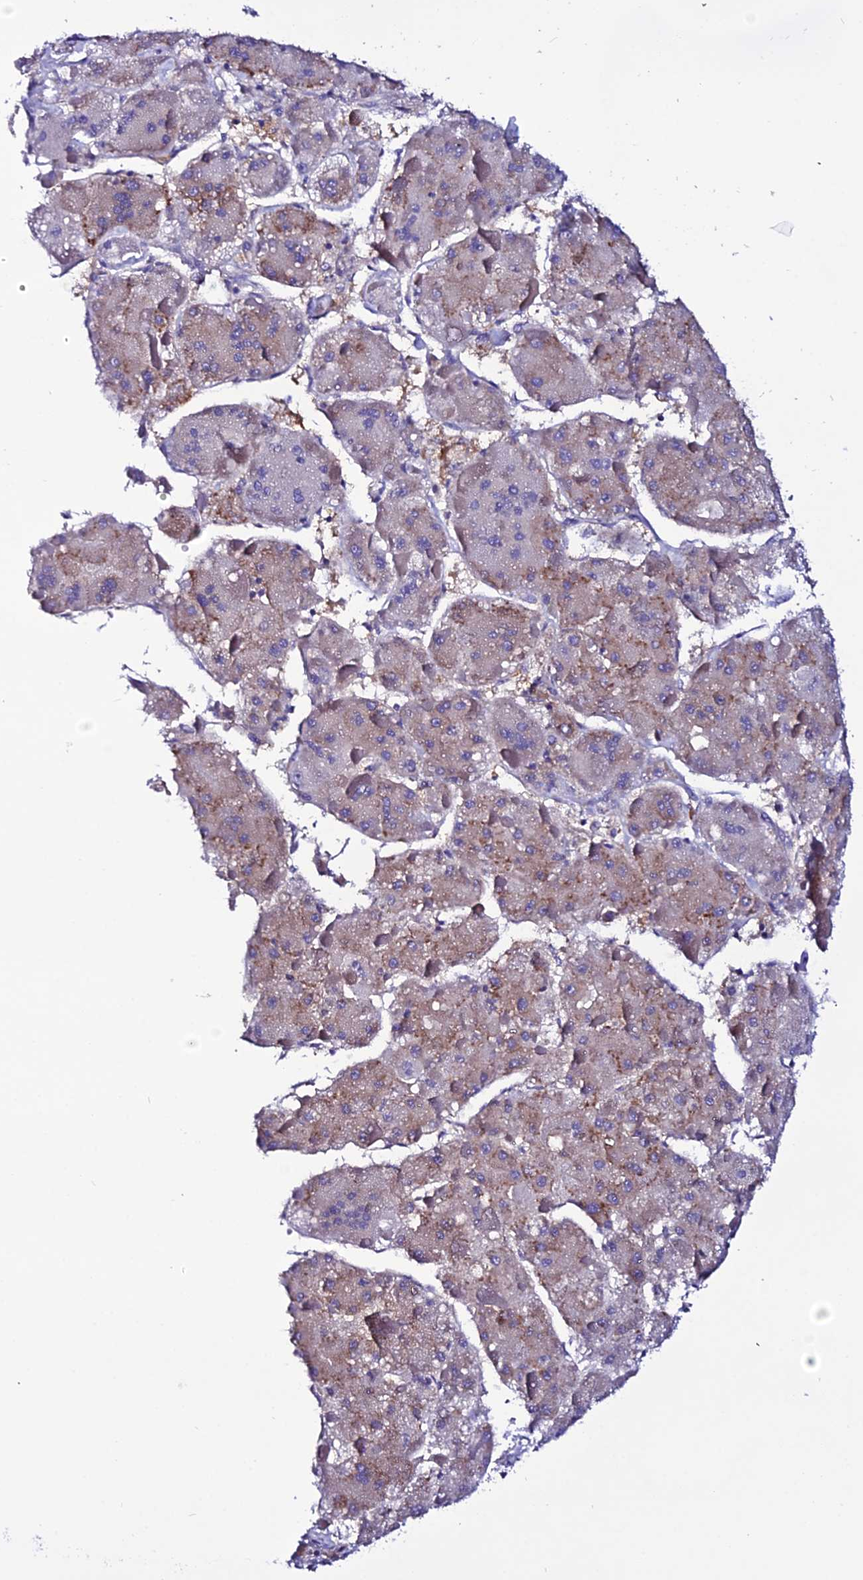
{"staining": {"intensity": "moderate", "quantity": "25%-75%", "location": "cytoplasmic/membranous"}, "tissue": "liver cancer", "cell_type": "Tumor cells", "image_type": "cancer", "snomed": [{"axis": "morphology", "description": "Carcinoma, Hepatocellular, NOS"}, {"axis": "topography", "description": "Liver"}], "caption": "Immunohistochemistry of human hepatocellular carcinoma (liver) exhibits medium levels of moderate cytoplasmic/membranous staining in about 25%-75% of tumor cells.", "gene": "EEF1G", "patient": {"sex": "female", "age": 73}}